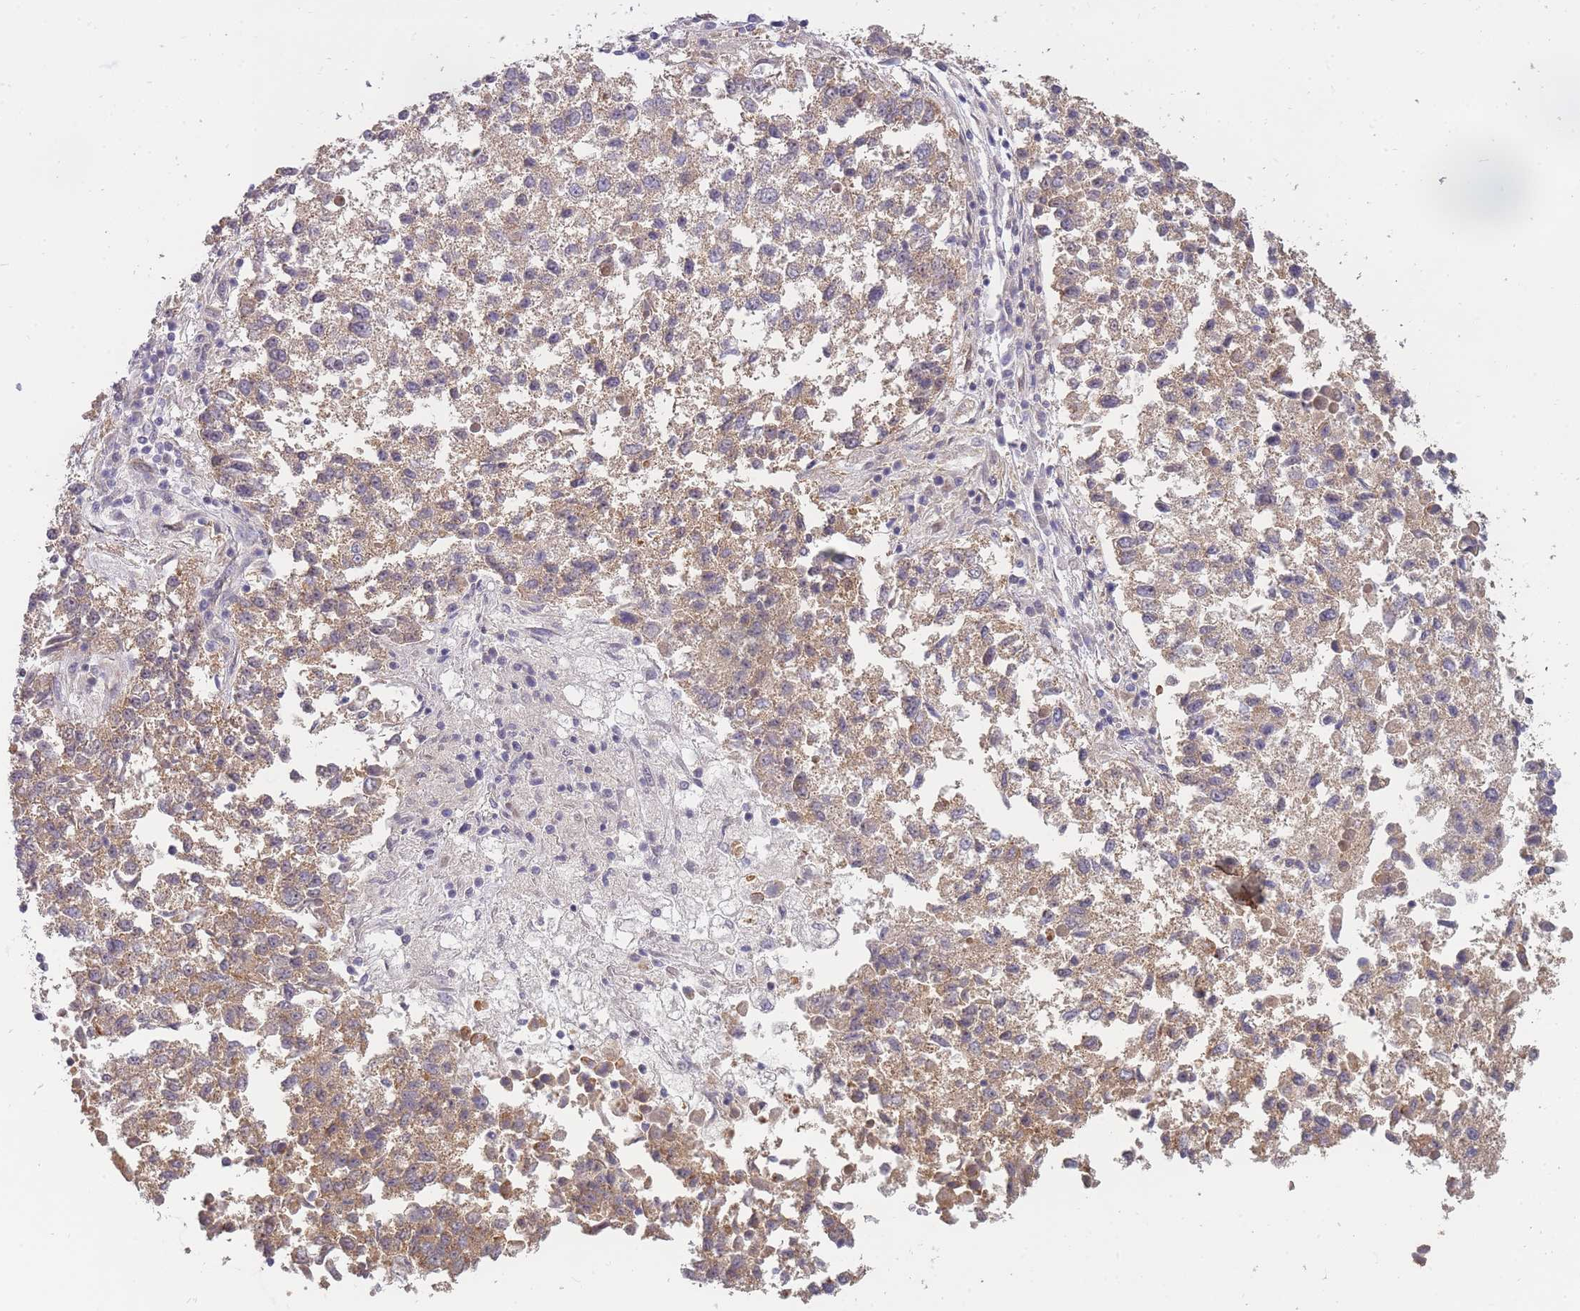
{"staining": {"intensity": "weak", "quantity": "25%-75%", "location": "cytoplasmic/membranous"}, "tissue": "lung cancer", "cell_type": "Tumor cells", "image_type": "cancer", "snomed": [{"axis": "morphology", "description": "Squamous cell carcinoma, NOS"}, {"axis": "topography", "description": "Lung"}], "caption": "This photomicrograph demonstrates immunohistochemistry (IHC) staining of lung squamous cell carcinoma, with low weak cytoplasmic/membranous positivity in approximately 25%-75% of tumor cells.", "gene": "SMC6", "patient": {"sex": "male", "age": 73}}